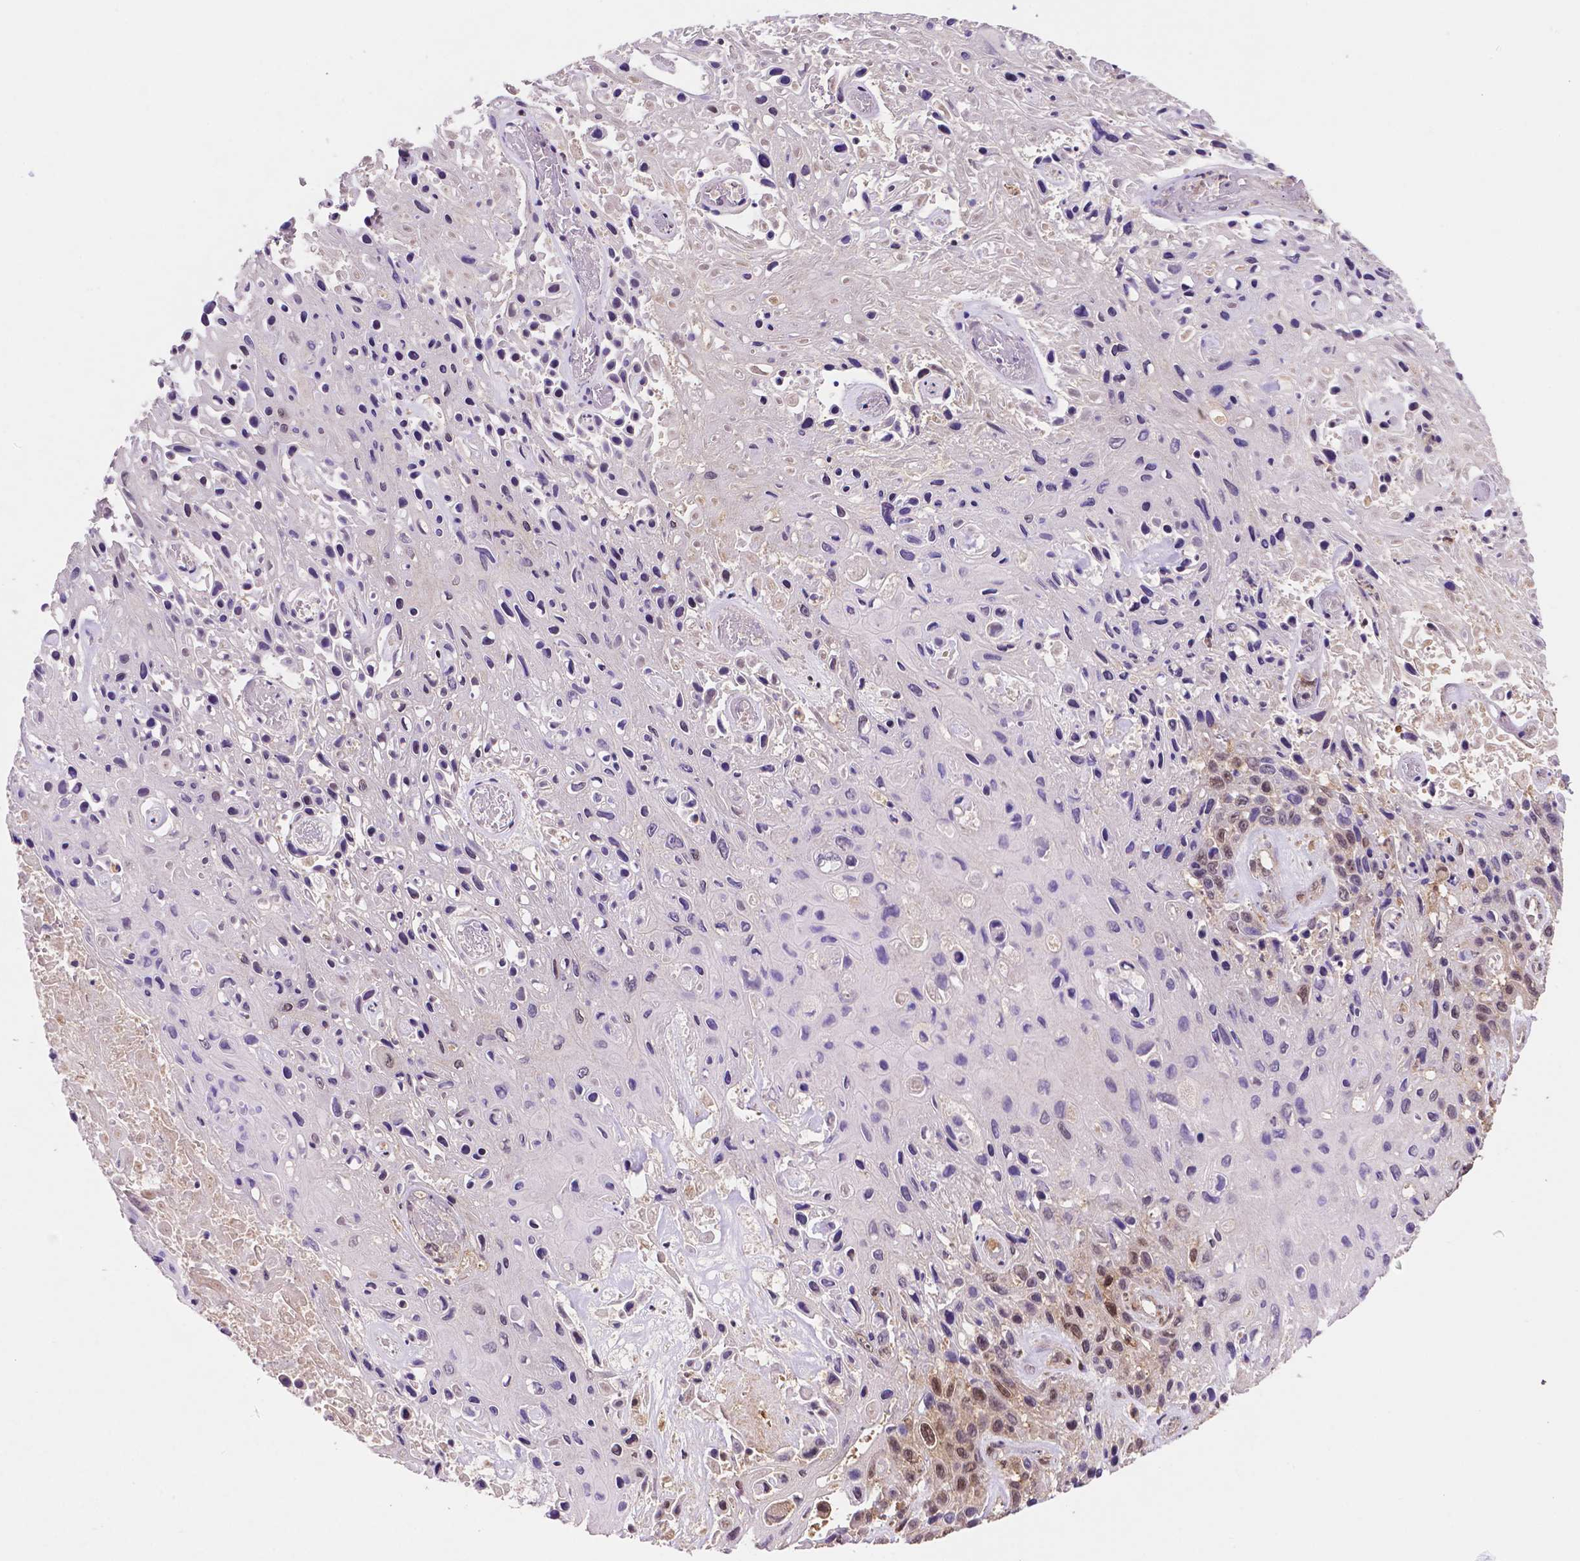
{"staining": {"intensity": "moderate", "quantity": "25%-75%", "location": "cytoplasmic/membranous,nuclear"}, "tissue": "skin cancer", "cell_type": "Tumor cells", "image_type": "cancer", "snomed": [{"axis": "morphology", "description": "Squamous cell carcinoma, NOS"}, {"axis": "topography", "description": "Skin"}], "caption": "Protein staining exhibits moderate cytoplasmic/membranous and nuclear positivity in approximately 25%-75% of tumor cells in skin cancer (squamous cell carcinoma).", "gene": "UBE2L6", "patient": {"sex": "male", "age": 82}}